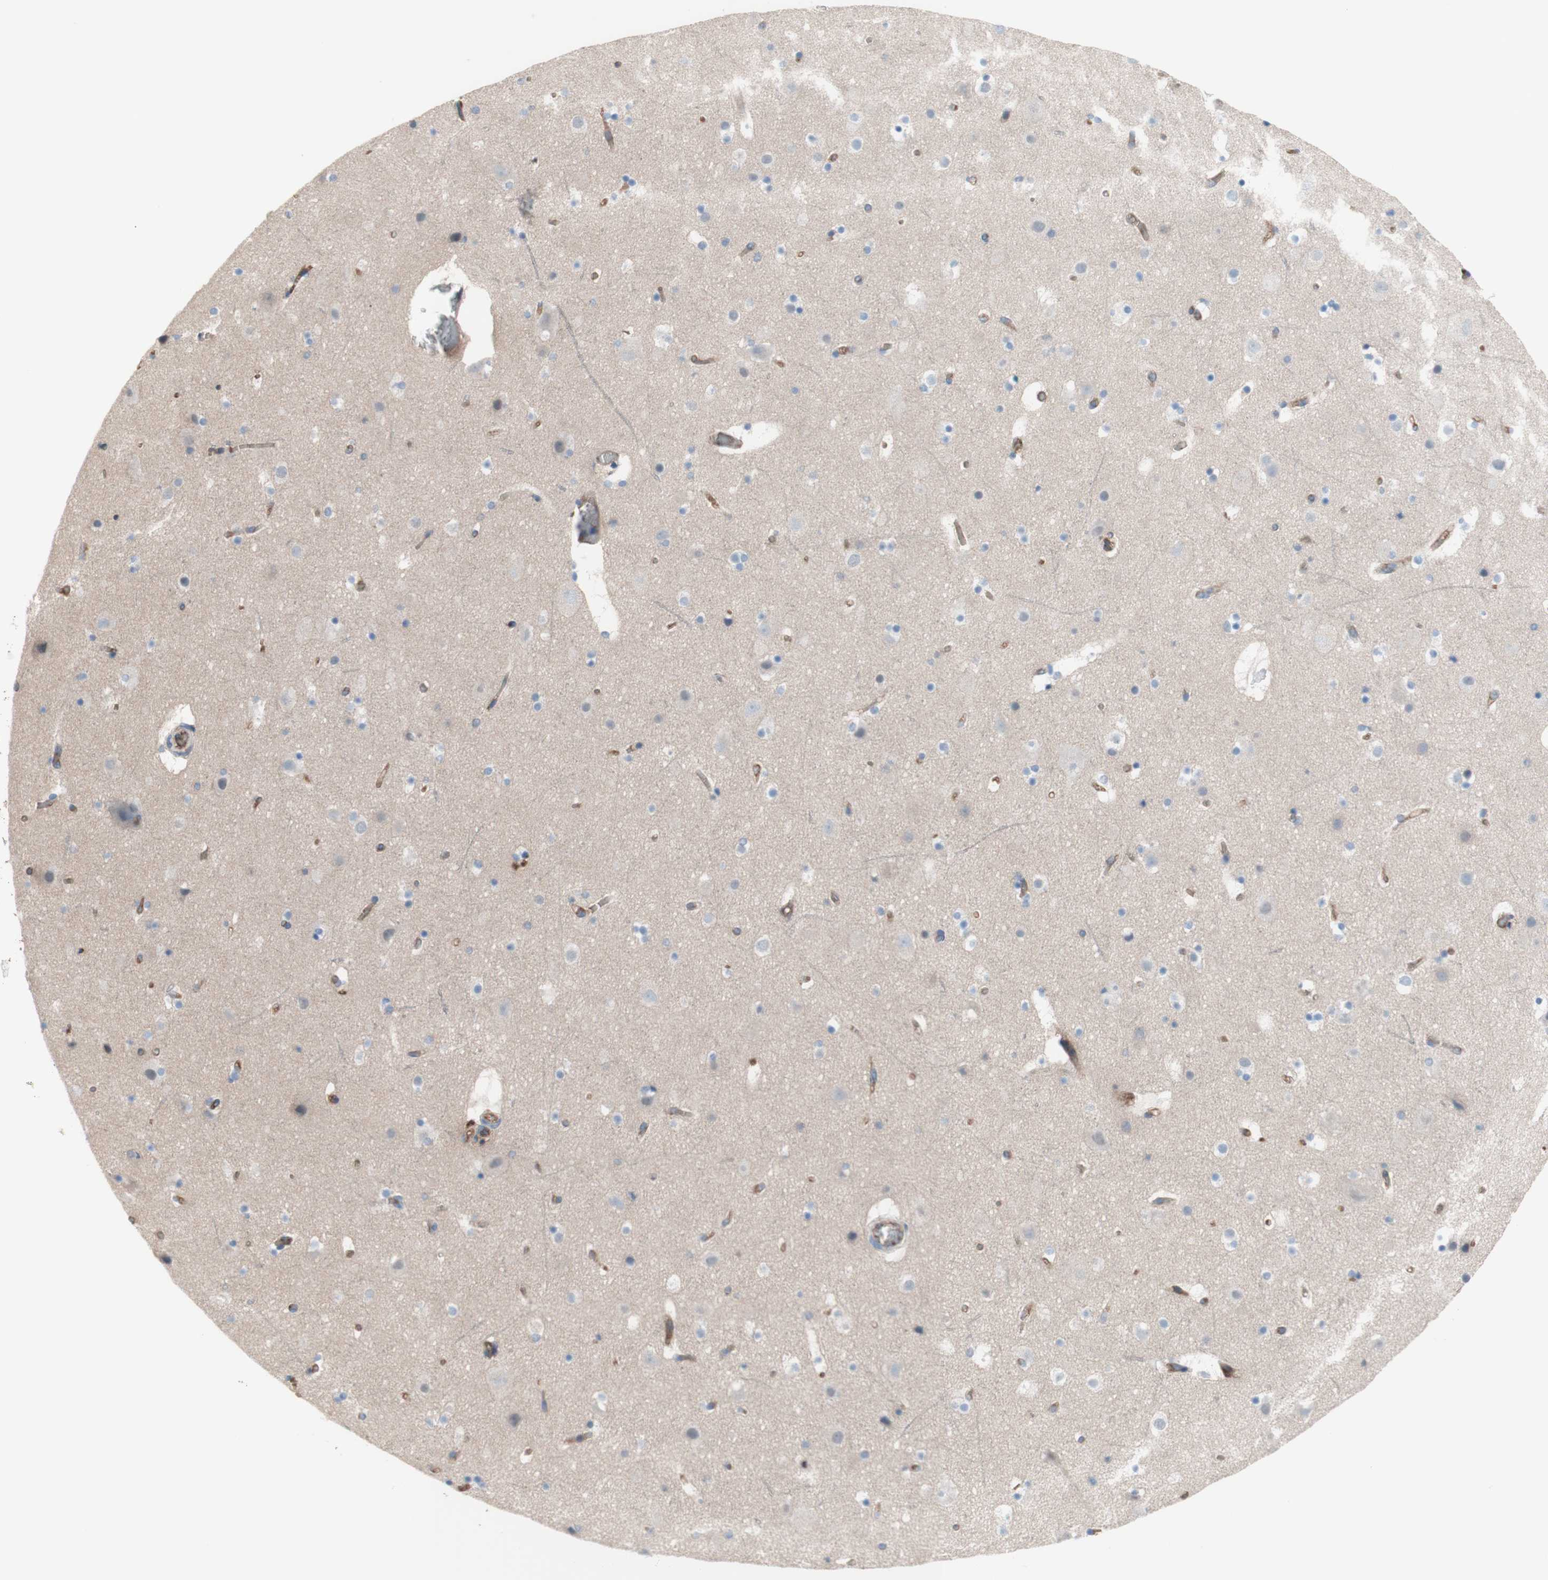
{"staining": {"intensity": "moderate", "quantity": ">75%", "location": "cytoplasmic/membranous"}, "tissue": "cerebral cortex", "cell_type": "Endothelial cells", "image_type": "normal", "snomed": [{"axis": "morphology", "description": "Normal tissue, NOS"}, {"axis": "topography", "description": "Cerebral cortex"}], "caption": "A high-resolution image shows immunohistochemistry (IHC) staining of unremarkable cerebral cortex, which demonstrates moderate cytoplasmic/membranous expression in about >75% of endothelial cells. The staining was performed using DAB, with brown indicating positive protein expression. Nuclei are stained blue with hematoxylin.", "gene": "CD46", "patient": {"sex": "male", "age": 45}}